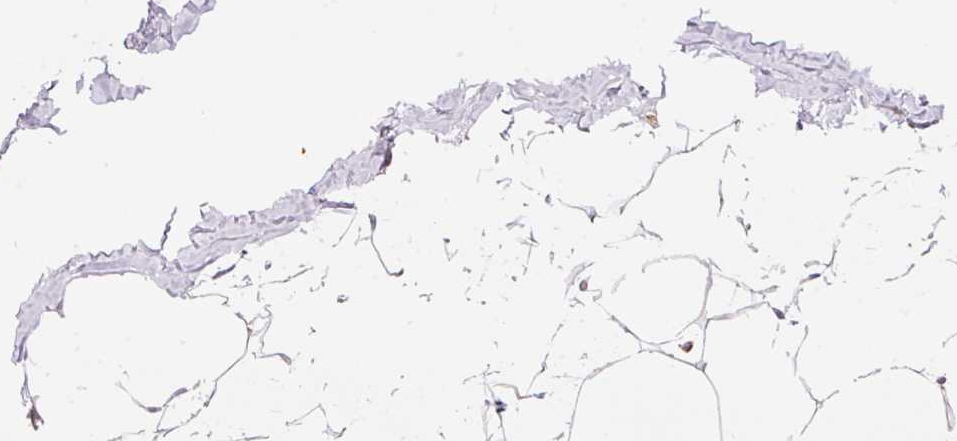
{"staining": {"intensity": "negative", "quantity": "none", "location": "none"}, "tissue": "breast", "cell_type": "Adipocytes", "image_type": "normal", "snomed": [{"axis": "morphology", "description": "Normal tissue, NOS"}, {"axis": "topography", "description": "Breast"}], "caption": "Immunohistochemistry (IHC) histopathology image of benign breast: human breast stained with DAB (3,3'-diaminobenzidine) reveals no significant protein staining in adipocytes. Nuclei are stained in blue.", "gene": "ADCY4", "patient": {"sex": "female", "age": 27}}